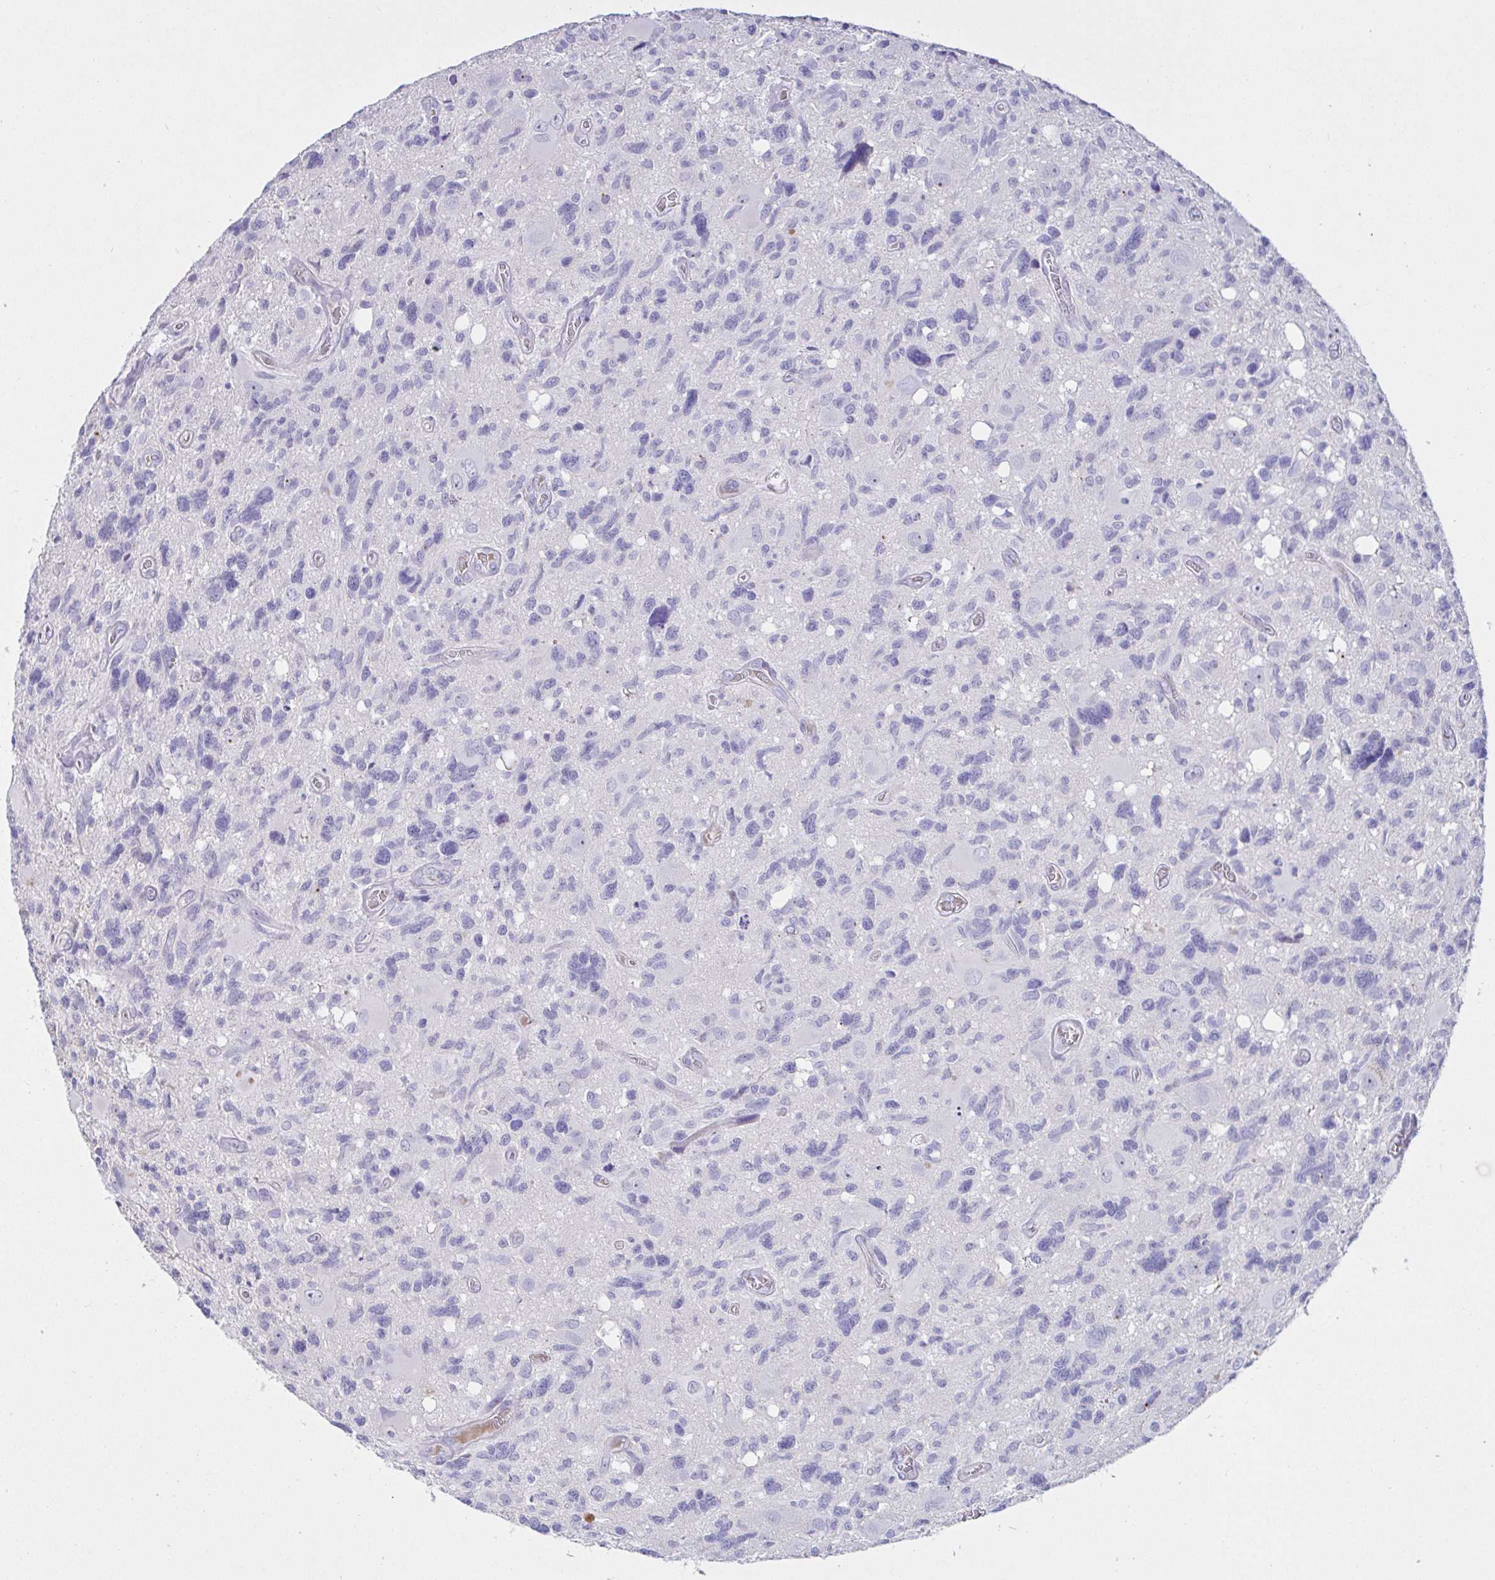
{"staining": {"intensity": "negative", "quantity": "none", "location": "none"}, "tissue": "glioma", "cell_type": "Tumor cells", "image_type": "cancer", "snomed": [{"axis": "morphology", "description": "Glioma, malignant, High grade"}, {"axis": "topography", "description": "Brain"}], "caption": "Human malignant high-grade glioma stained for a protein using immunohistochemistry (IHC) reveals no staining in tumor cells.", "gene": "SAA4", "patient": {"sex": "male", "age": 49}}